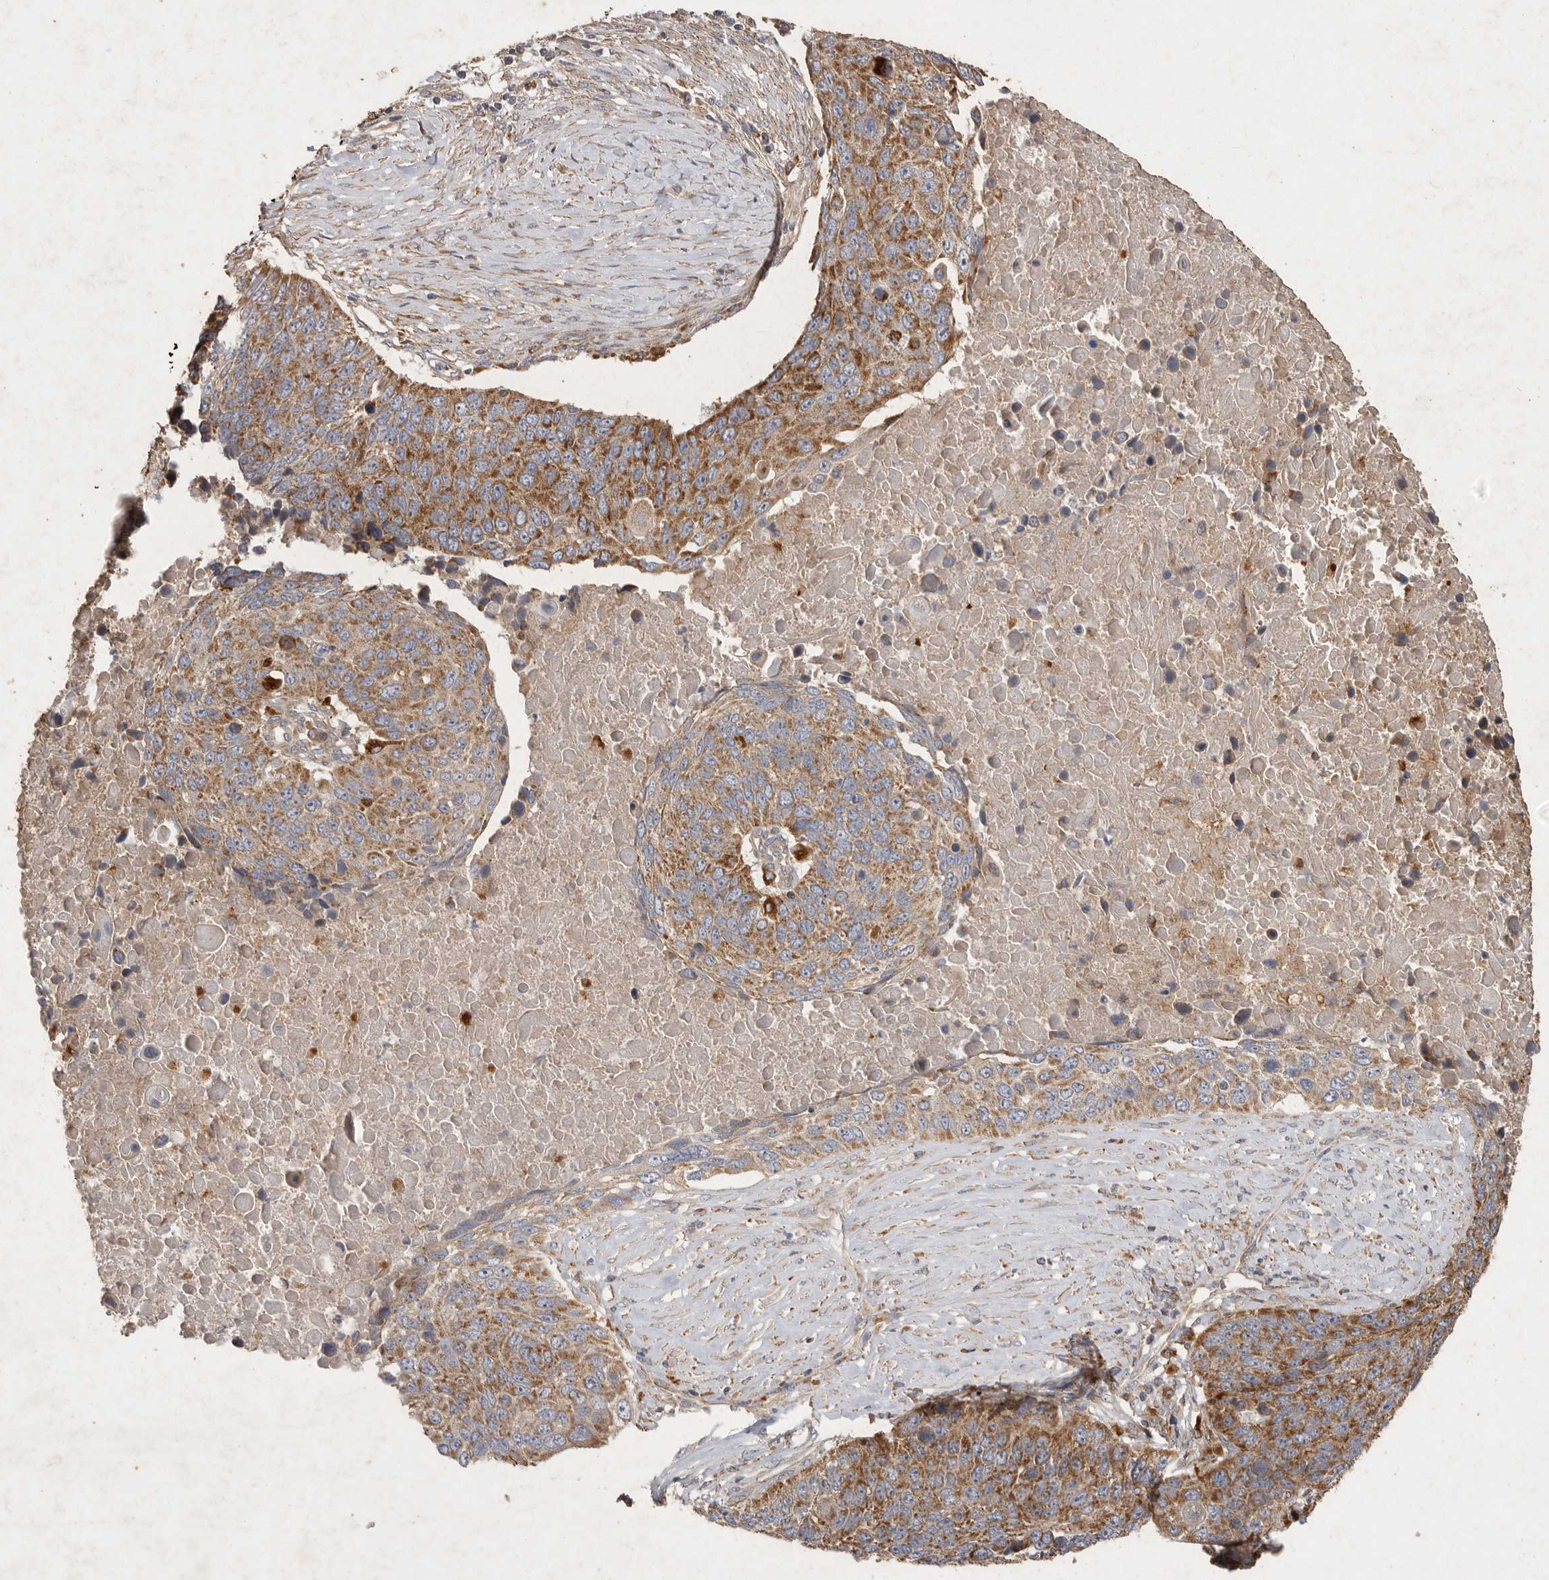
{"staining": {"intensity": "moderate", "quantity": ">75%", "location": "cytoplasmic/membranous"}, "tissue": "lung cancer", "cell_type": "Tumor cells", "image_type": "cancer", "snomed": [{"axis": "morphology", "description": "Squamous cell carcinoma, NOS"}, {"axis": "topography", "description": "Lung"}], "caption": "The immunohistochemical stain shows moderate cytoplasmic/membranous positivity in tumor cells of squamous cell carcinoma (lung) tissue. Using DAB (brown) and hematoxylin (blue) stains, captured at high magnification using brightfield microscopy.", "gene": "MRPL41", "patient": {"sex": "male", "age": 66}}